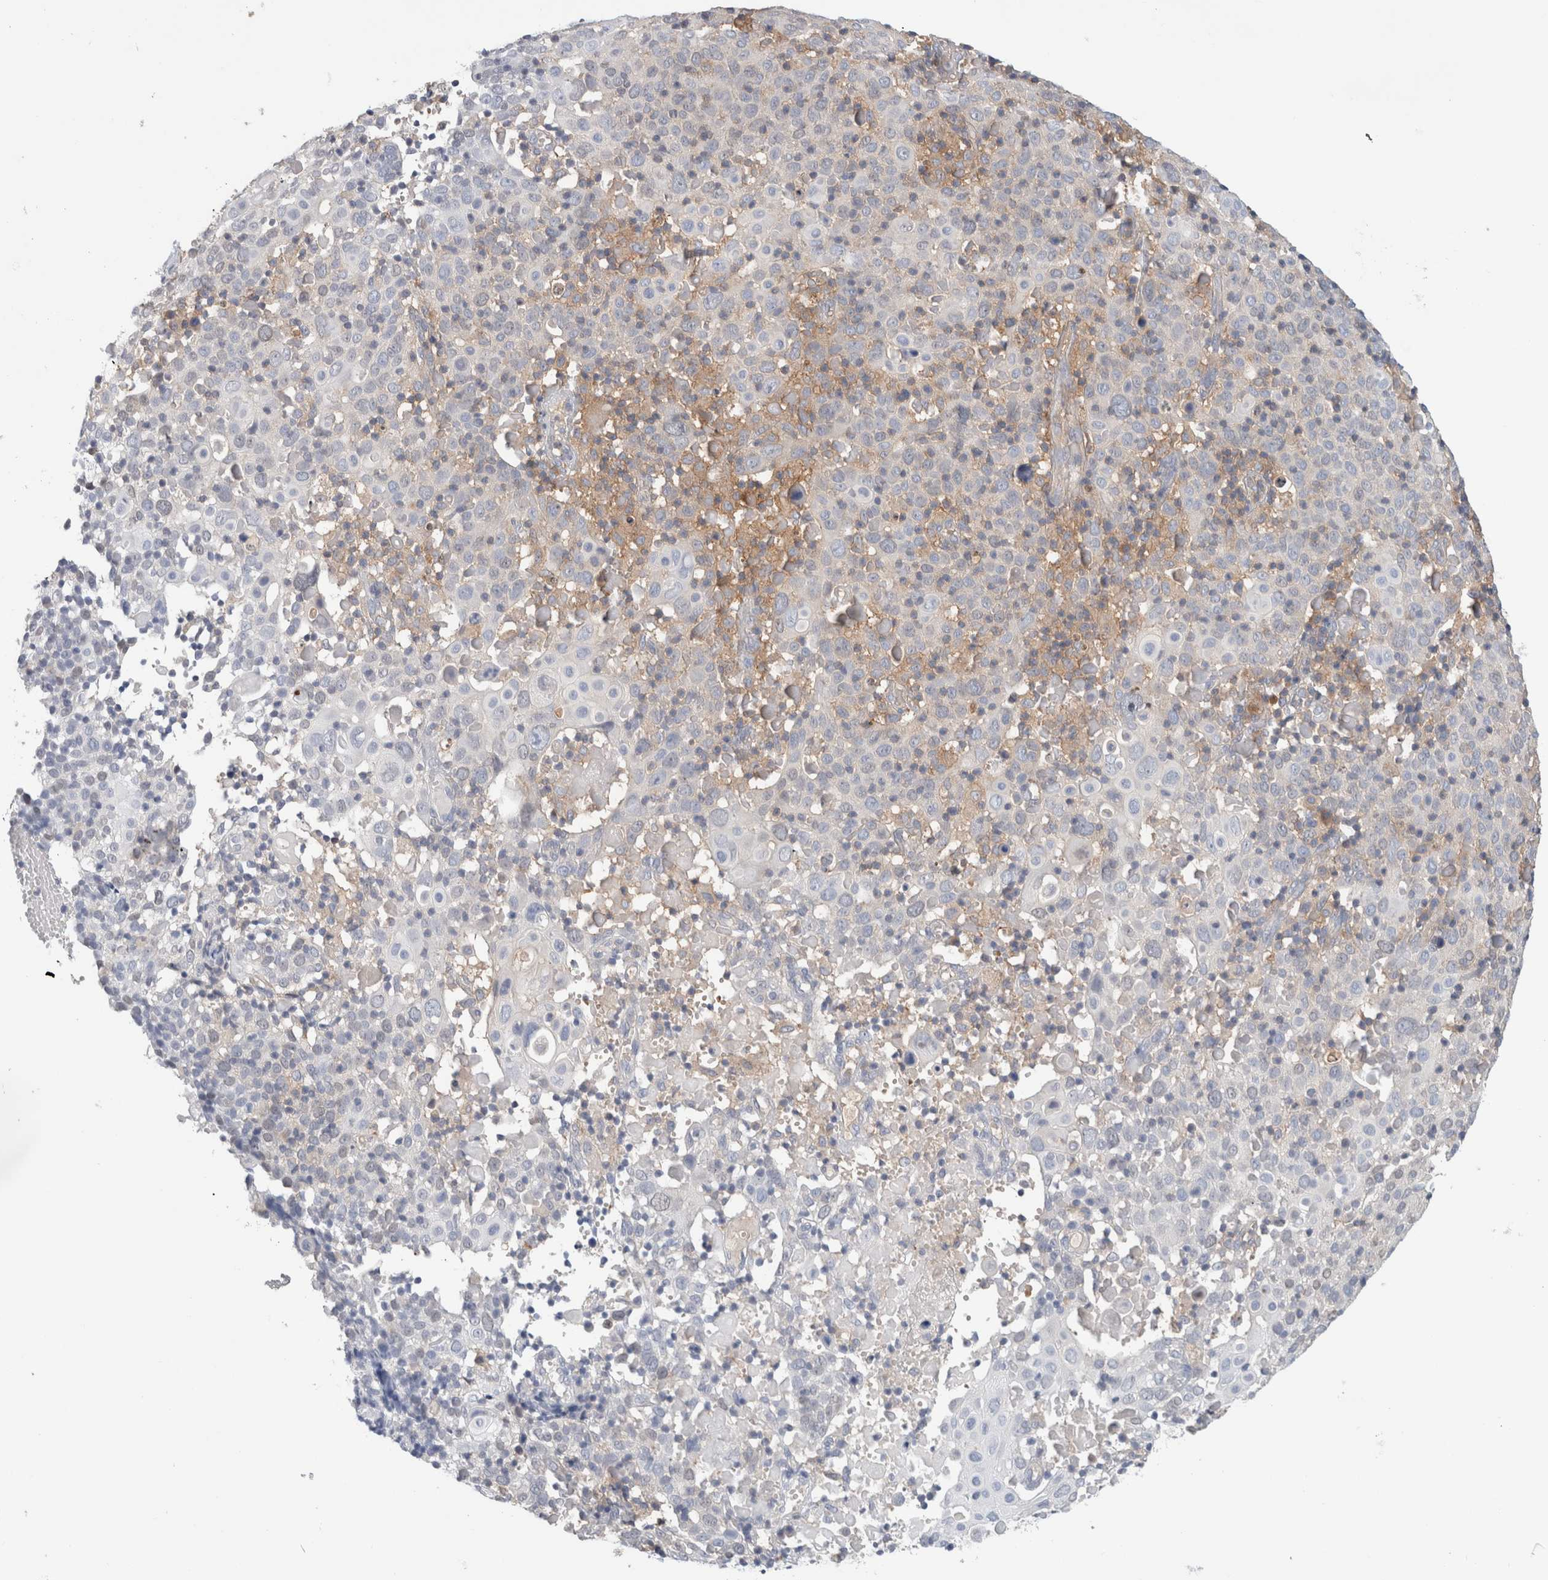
{"staining": {"intensity": "negative", "quantity": "none", "location": "none"}, "tissue": "cervical cancer", "cell_type": "Tumor cells", "image_type": "cancer", "snomed": [{"axis": "morphology", "description": "Squamous cell carcinoma, NOS"}, {"axis": "topography", "description": "Cervix"}], "caption": "DAB immunohistochemical staining of human cervical cancer demonstrates no significant expression in tumor cells.", "gene": "KLHL14", "patient": {"sex": "female", "age": 74}}